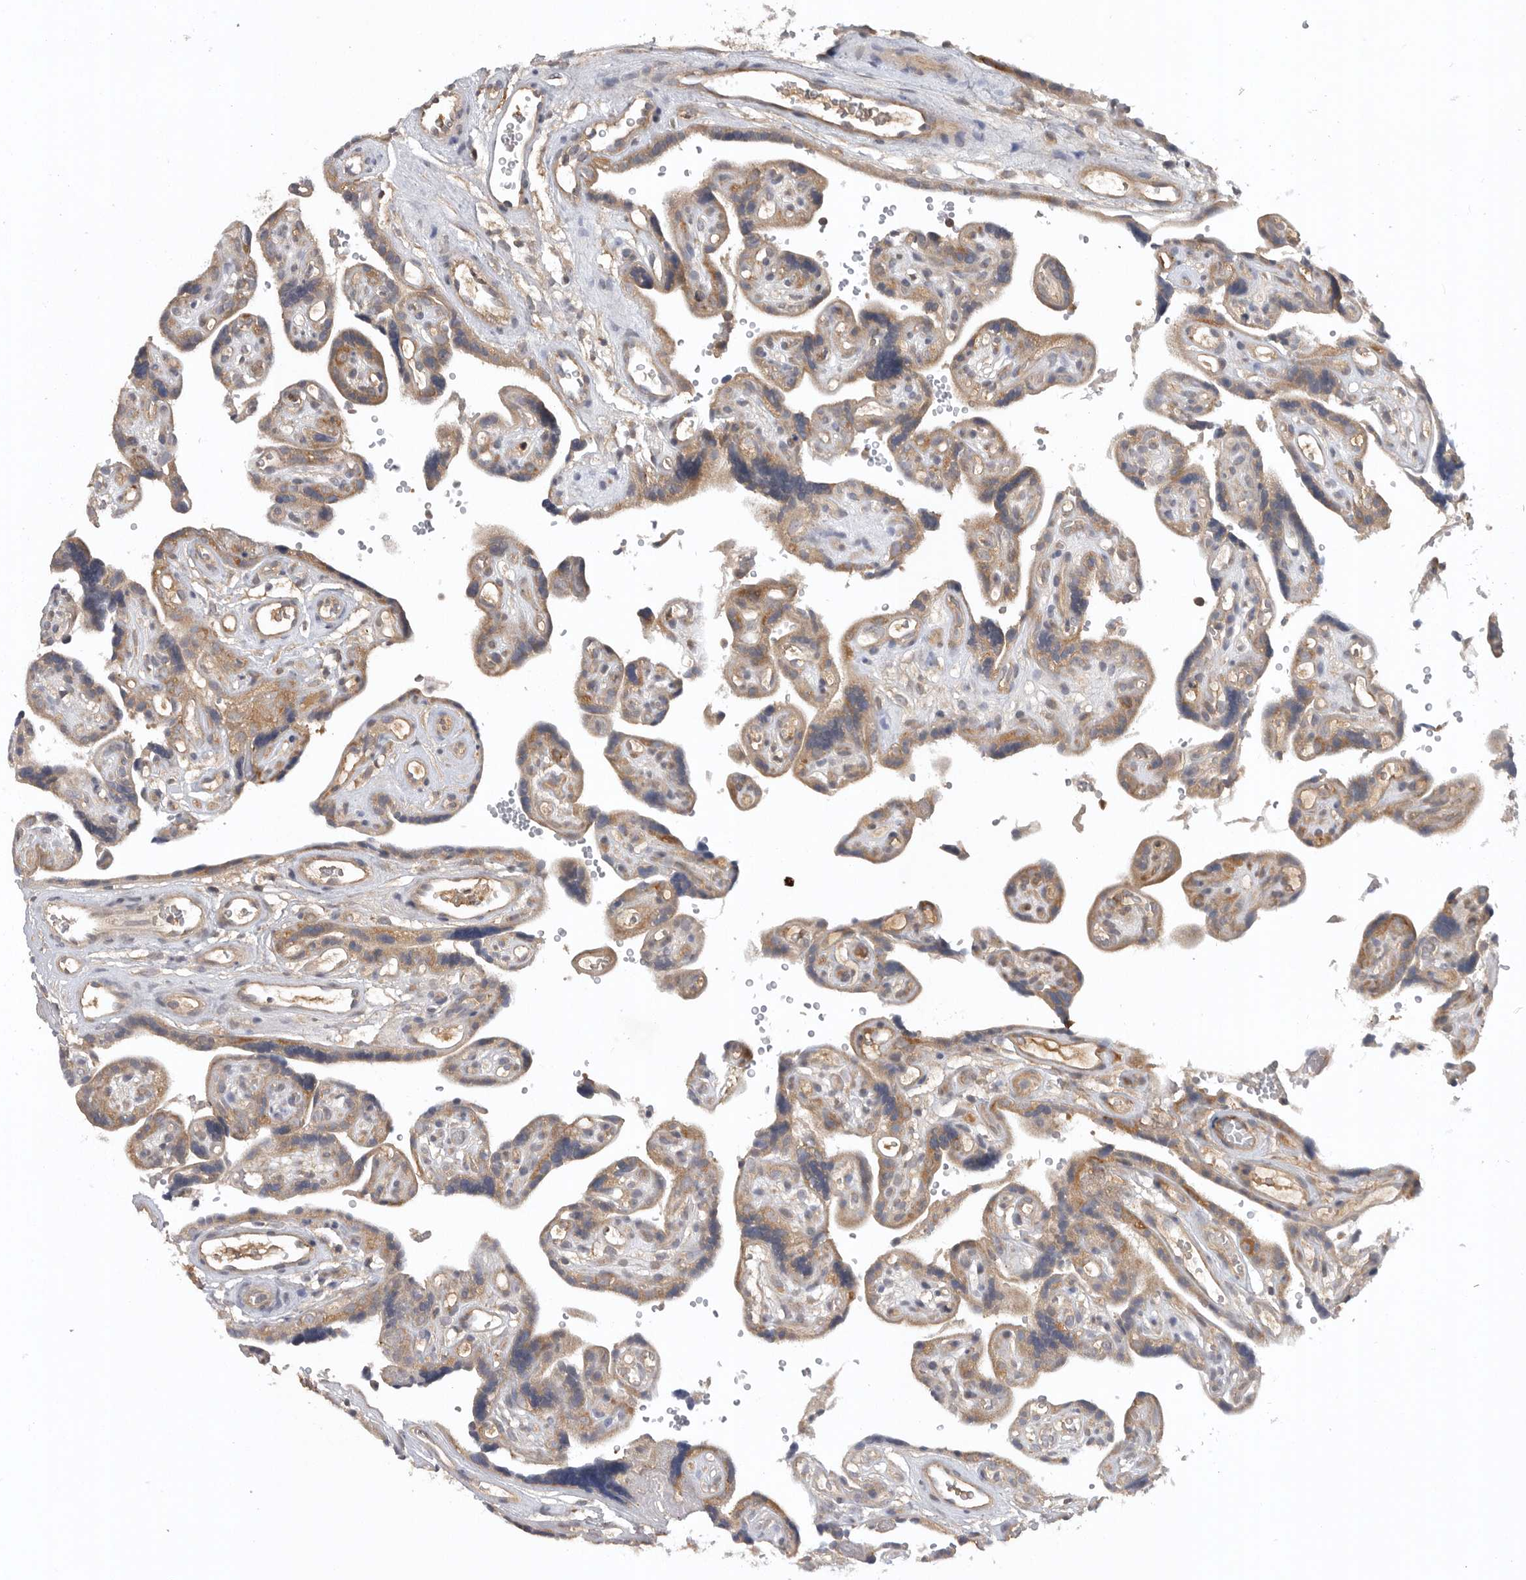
{"staining": {"intensity": "moderate", "quantity": ">75%", "location": "cytoplasmic/membranous"}, "tissue": "placenta", "cell_type": "Decidual cells", "image_type": "normal", "snomed": [{"axis": "morphology", "description": "Normal tissue, NOS"}, {"axis": "topography", "description": "Placenta"}], "caption": "Immunohistochemical staining of normal placenta shows >75% levels of moderate cytoplasmic/membranous protein expression in approximately >75% of decidual cells.", "gene": "C1orf109", "patient": {"sex": "female", "age": 30}}